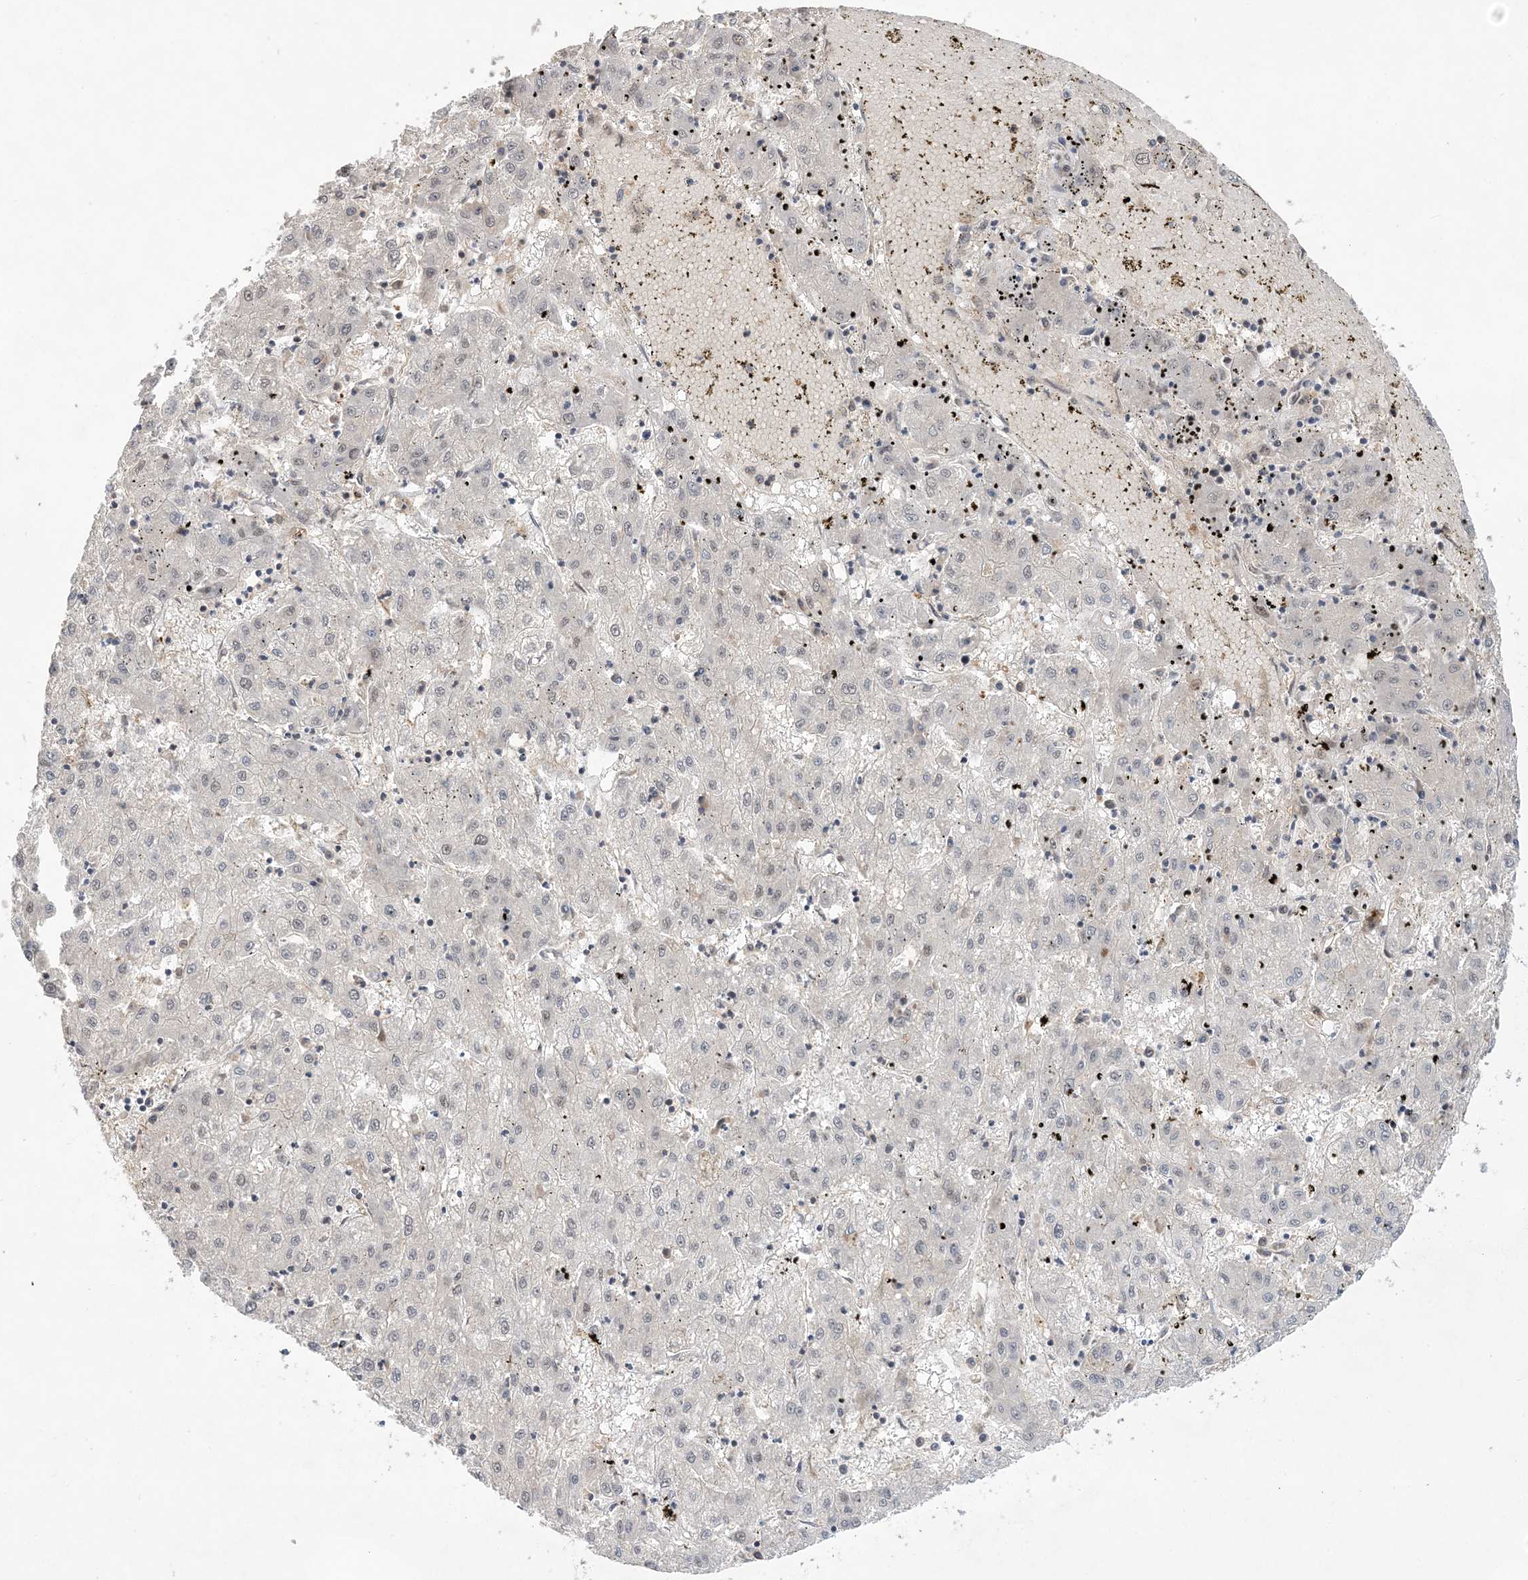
{"staining": {"intensity": "weak", "quantity": "<25%", "location": "nuclear"}, "tissue": "liver cancer", "cell_type": "Tumor cells", "image_type": "cancer", "snomed": [{"axis": "morphology", "description": "Carcinoma, Hepatocellular, NOS"}, {"axis": "topography", "description": "Liver"}], "caption": "Liver cancer (hepatocellular carcinoma) was stained to show a protein in brown. There is no significant staining in tumor cells.", "gene": "TMEM132B", "patient": {"sex": "male", "age": 72}}